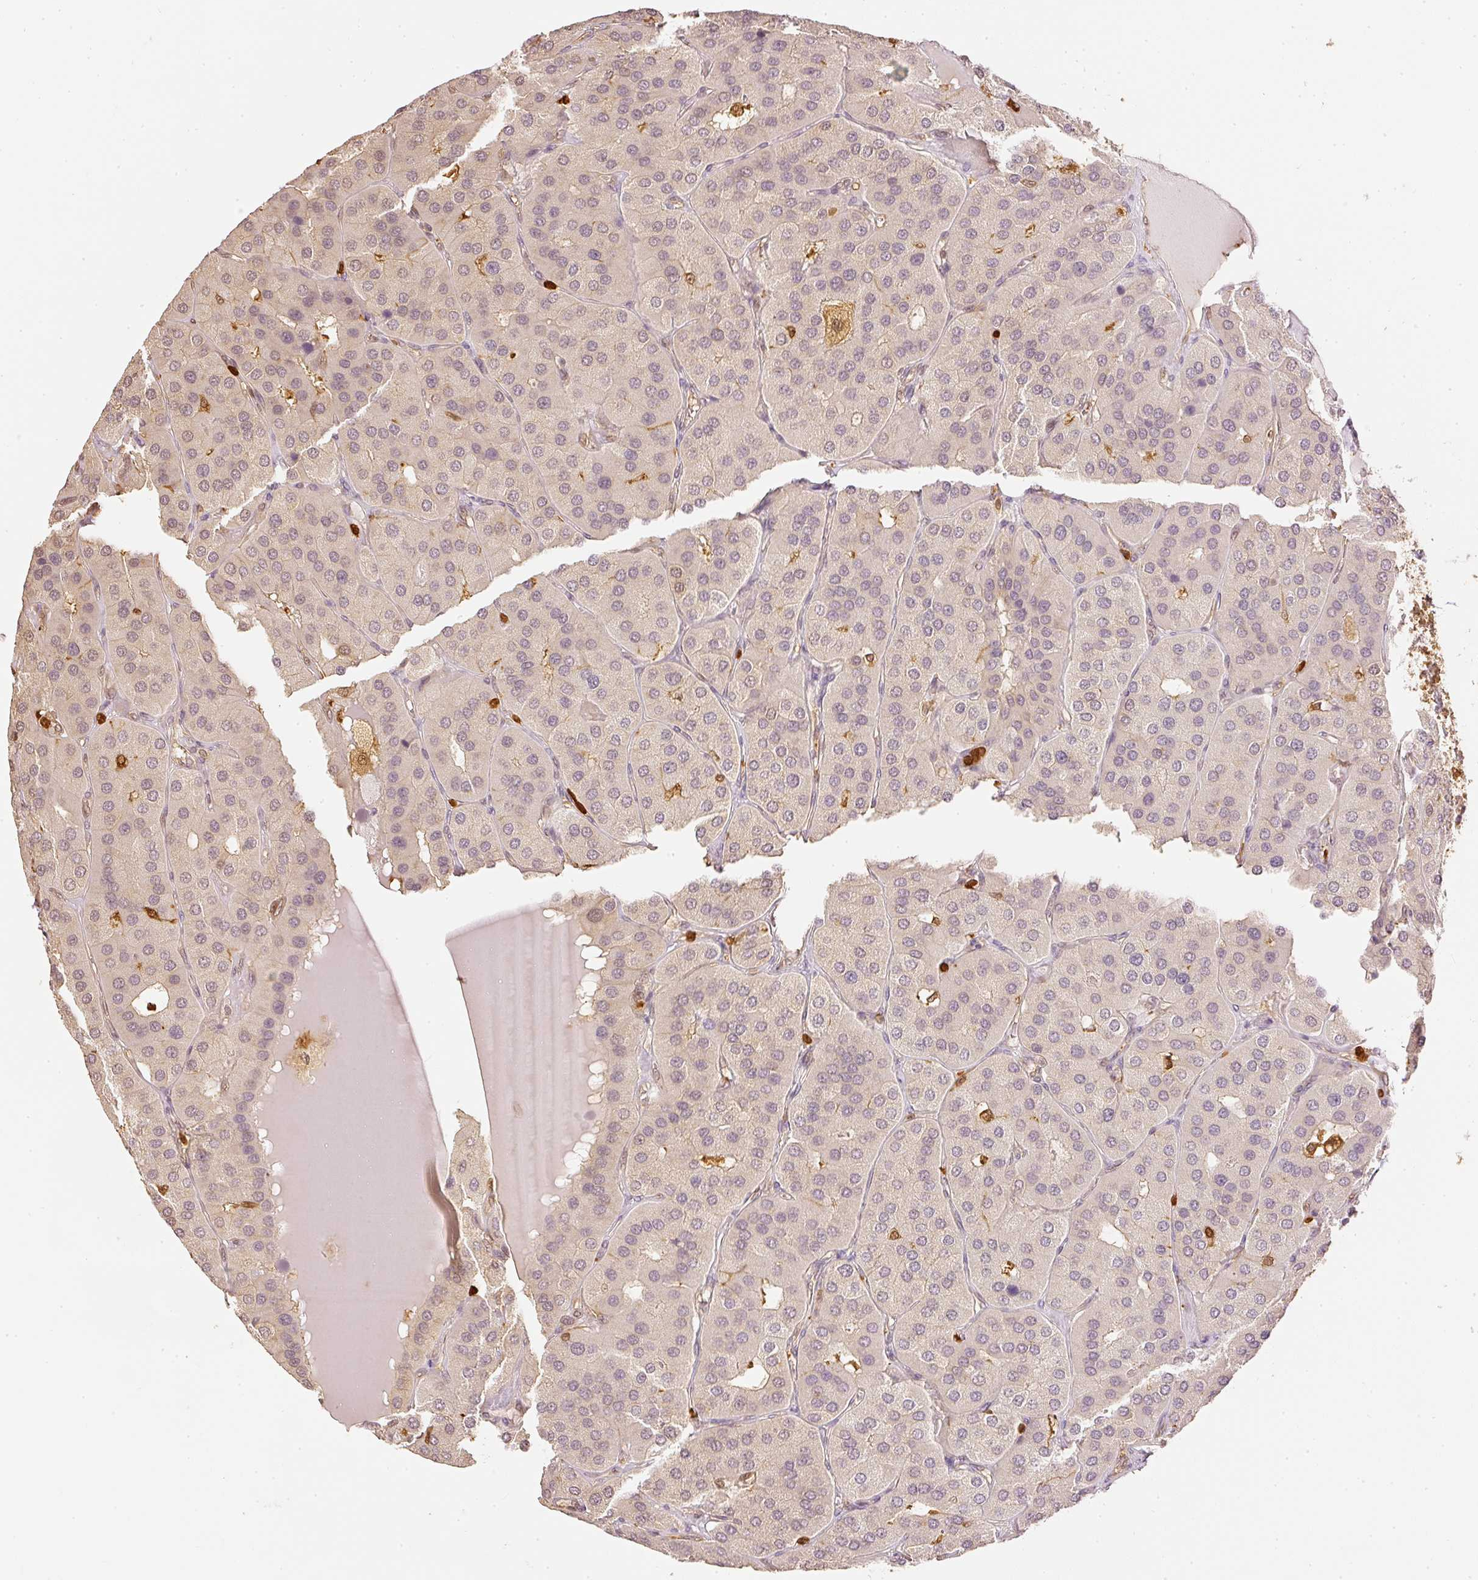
{"staining": {"intensity": "weak", "quantity": "<25%", "location": "nuclear"}, "tissue": "parathyroid gland", "cell_type": "Glandular cells", "image_type": "normal", "snomed": [{"axis": "morphology", "description": "Normal tissue, NOS"}, {"axis": "morphology", "description": "Adenoma, NOS"}, {"axis": "topography", "description": "Parathyroid gland"}], "caption": "Image shows no significant protein staining in glandular cells of unremarkable parathyroid gland.", "gene": "PFN1", "patient": {"sex": "female", "age": 86}}